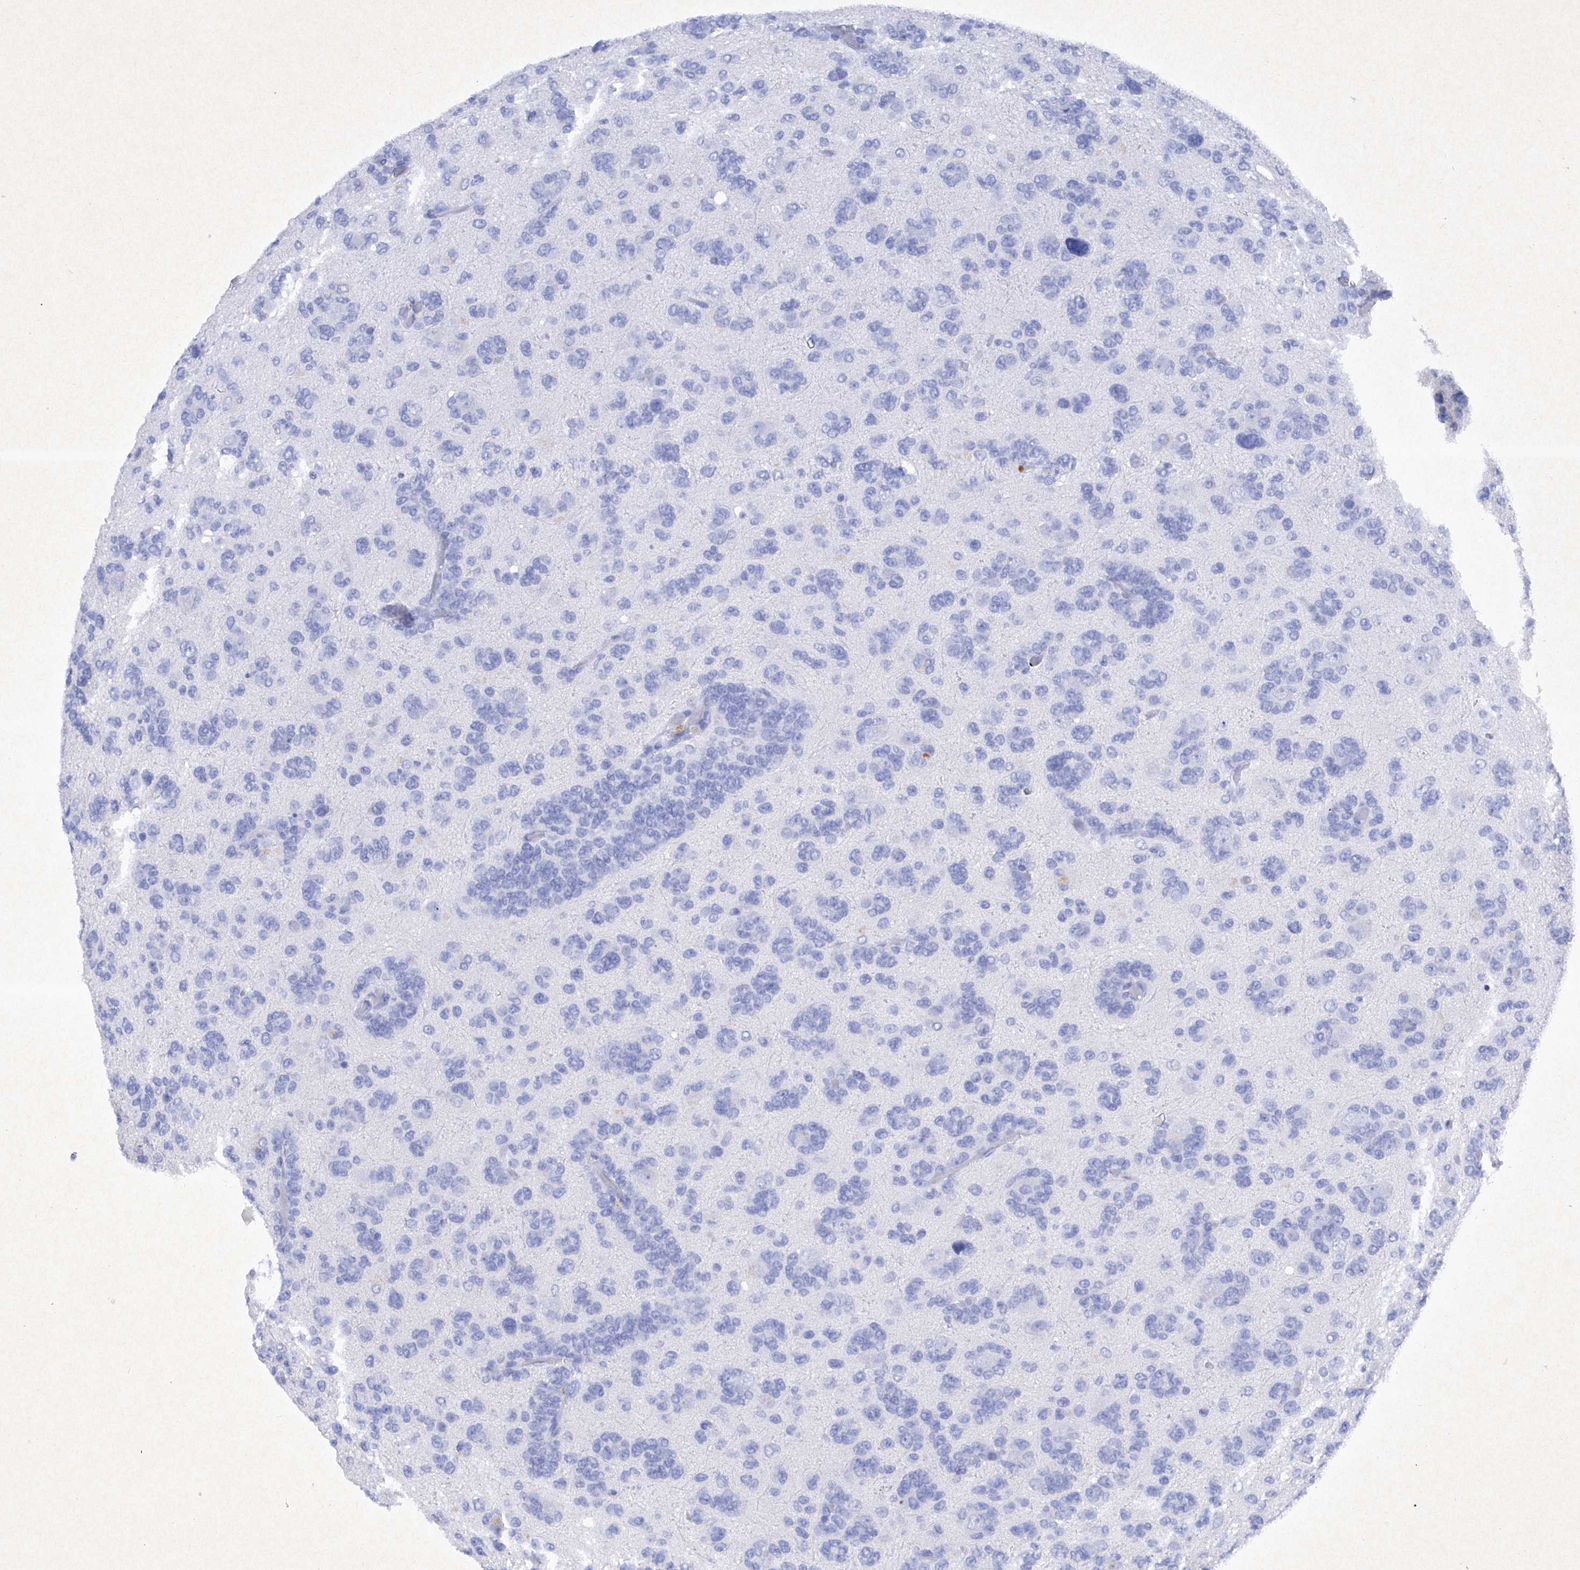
{"staining": {"intensity": "negative", "quantity": "none", "location": "none"}, "tissue": "glioma", "cell_type": "Tumor cells", "image_type": "cancer", "snomed": [{"axis": "morphology", "description": "Glioma, malignant, High grade"}, {"axis": "topography", "description": "Brain"}], "caption": "Tumor cells show no significant positivity in malignant high-grade glioma.", "gene": "BARX2", "patient": {"sex": "female", "age": 59}}